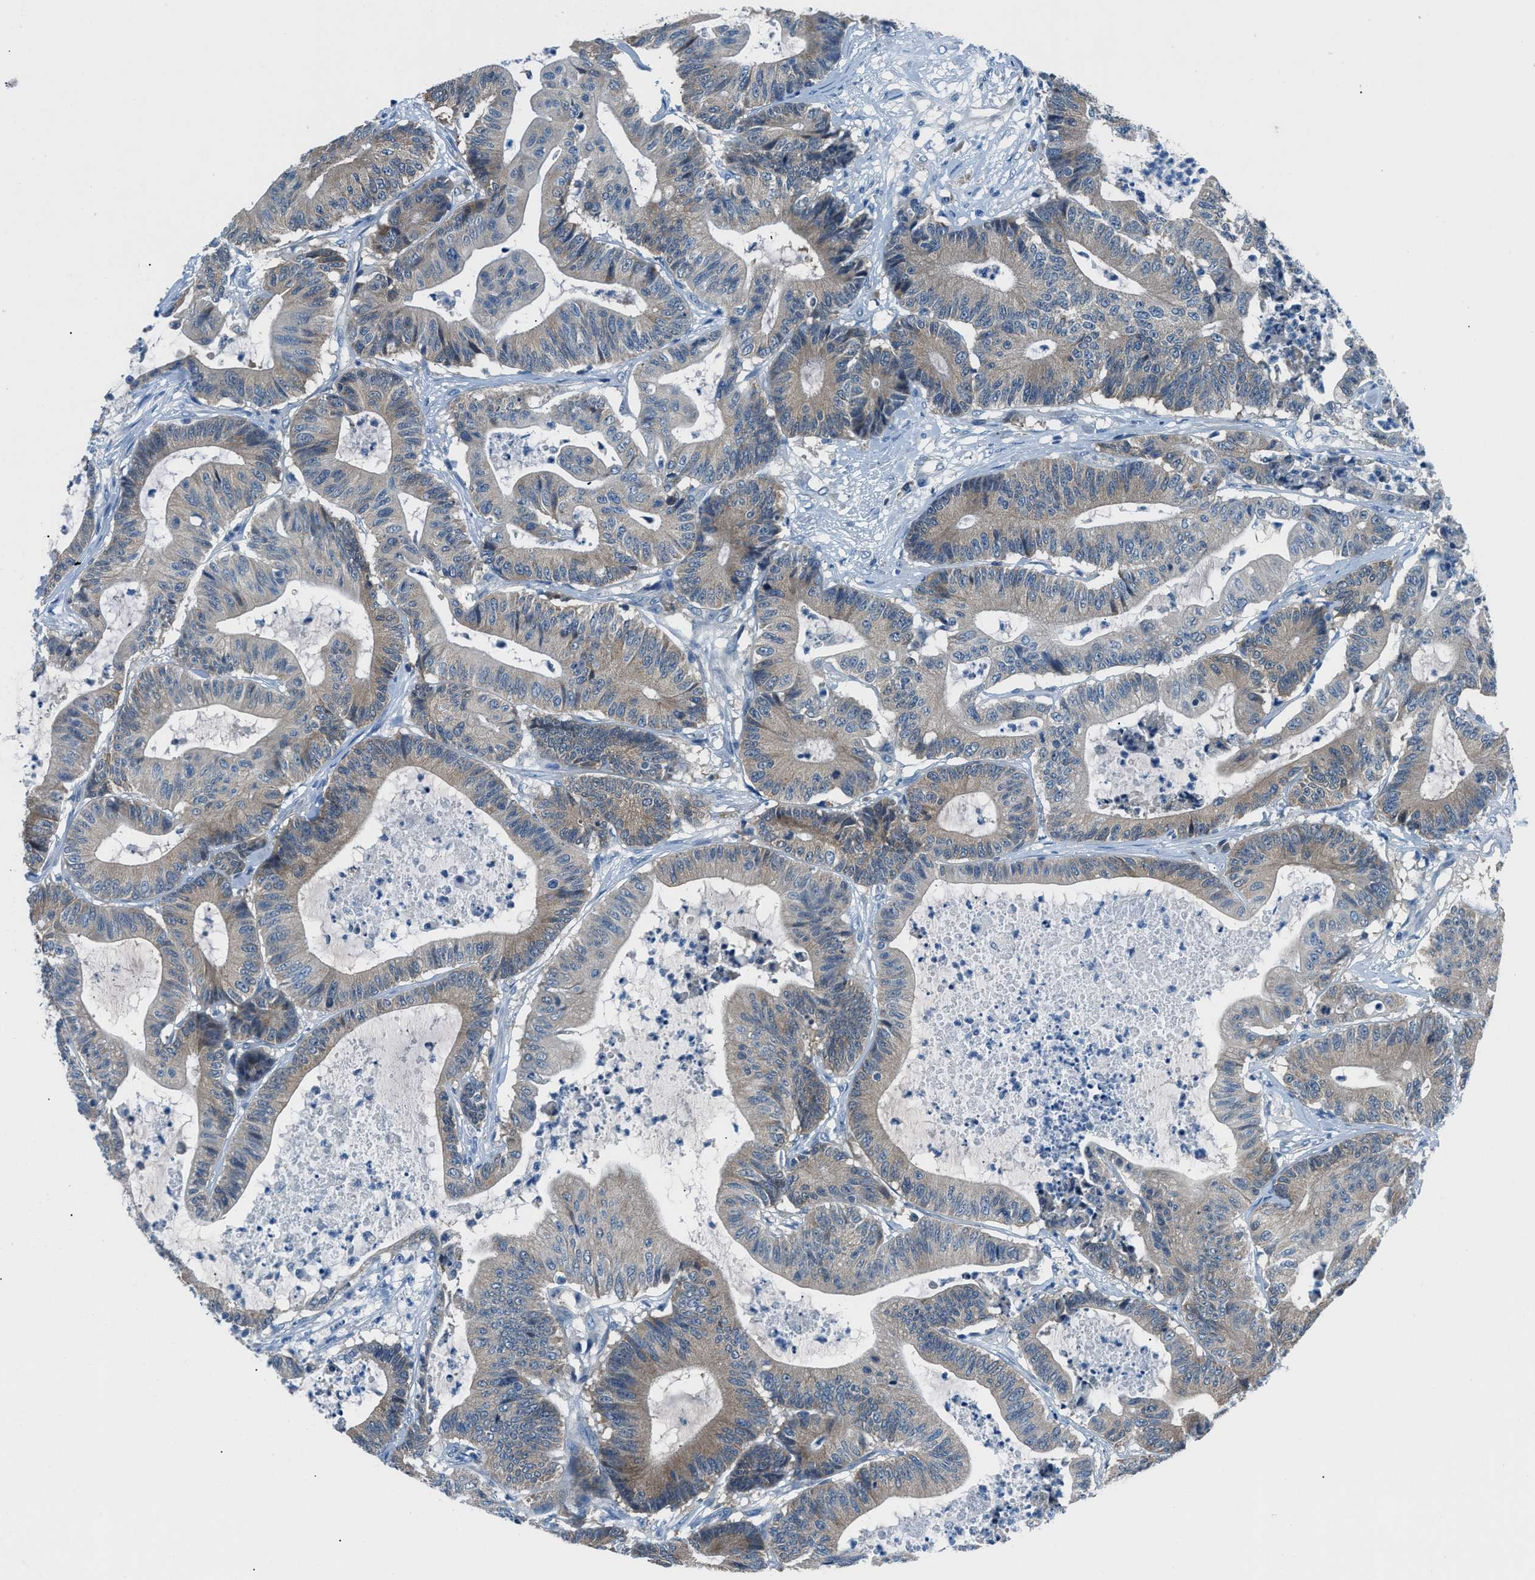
{"staining": {"intensity": "moderate", "quantity": "25%-75%", "location": "cytoplasmic/membranous"}, "tissue": "colorectal cancer", "cell_type": "Tumor cells", "image_type": "cancer", "snomed": [{"axis": "morphology", "description": "Adenocarcinoma, NOS"}, {"axis": "topography", "description": "Colon"}], "caption": "Brown immunohistochemical staining in human adenocarcinoma (colorectal) displays moderate cytoplasmic/membranous positivity in approximately 25%-75% of tumor cells.", "gene": "ACP1", "patient": {"sex": "female", "age": 84}}